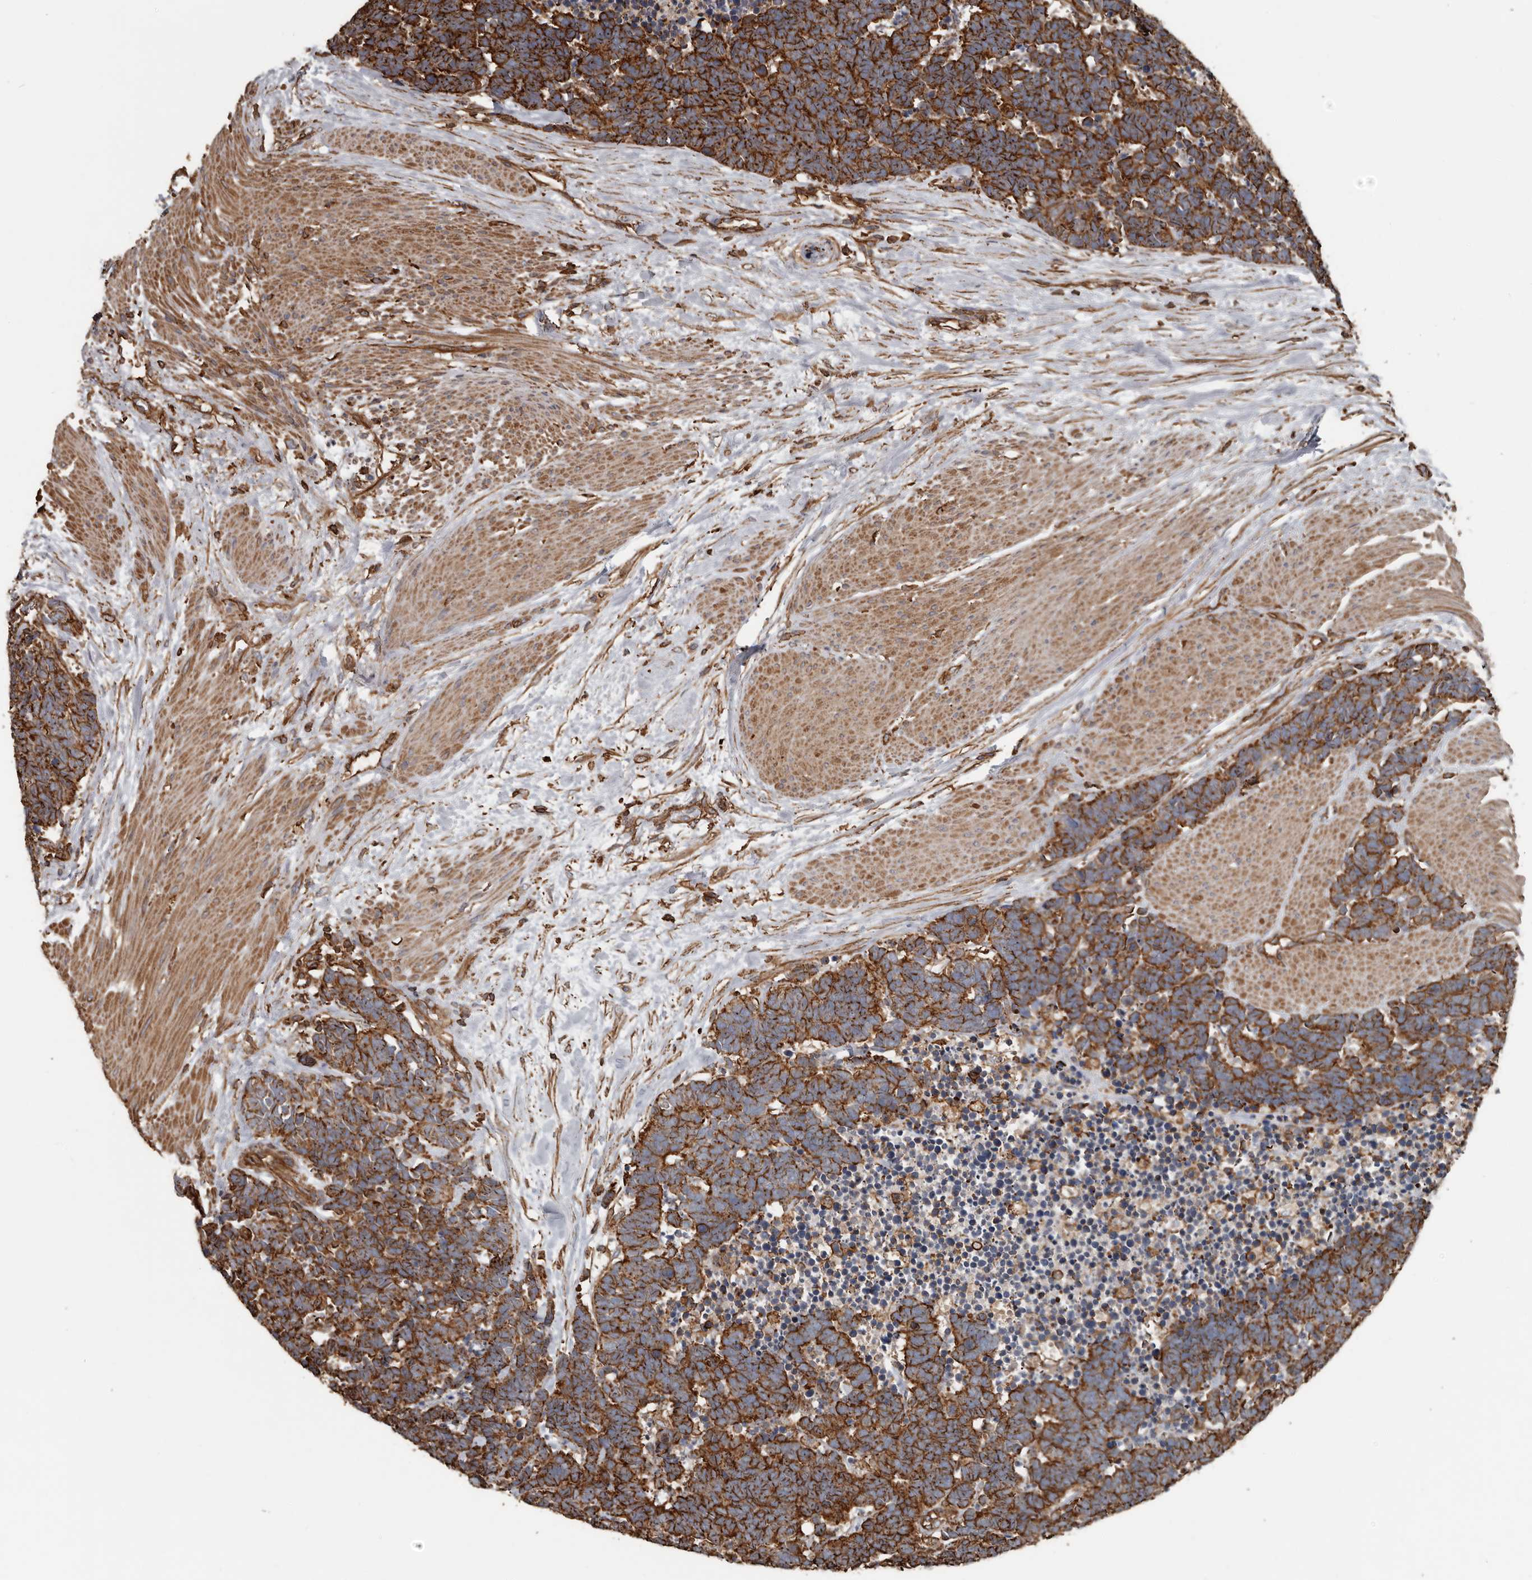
{"staining": {"intensity": "strong", "quantity": ">75%", "location": "cytoplasmic/membranous"}, "tissue": "carcinoid", "cell_type": "Tumor cells", "image_type": "cancer", "snomed": [{"axis": "morphology", "description": "Carcinoma, NOS"}, {"axis": "morphology", "description": "Carcinoid, malignant, NOS"}, {"axis": "topography", "description": "Urinary bladder"}], "caption": "Immunohistochemistry (DAB) staining of malignant carcinoid shows strong cytoplasmic/membranous protein expression in about >75% of tumor cells.", "gene": "DENND6B", "patient": {"sex": "male", "age": 57}}